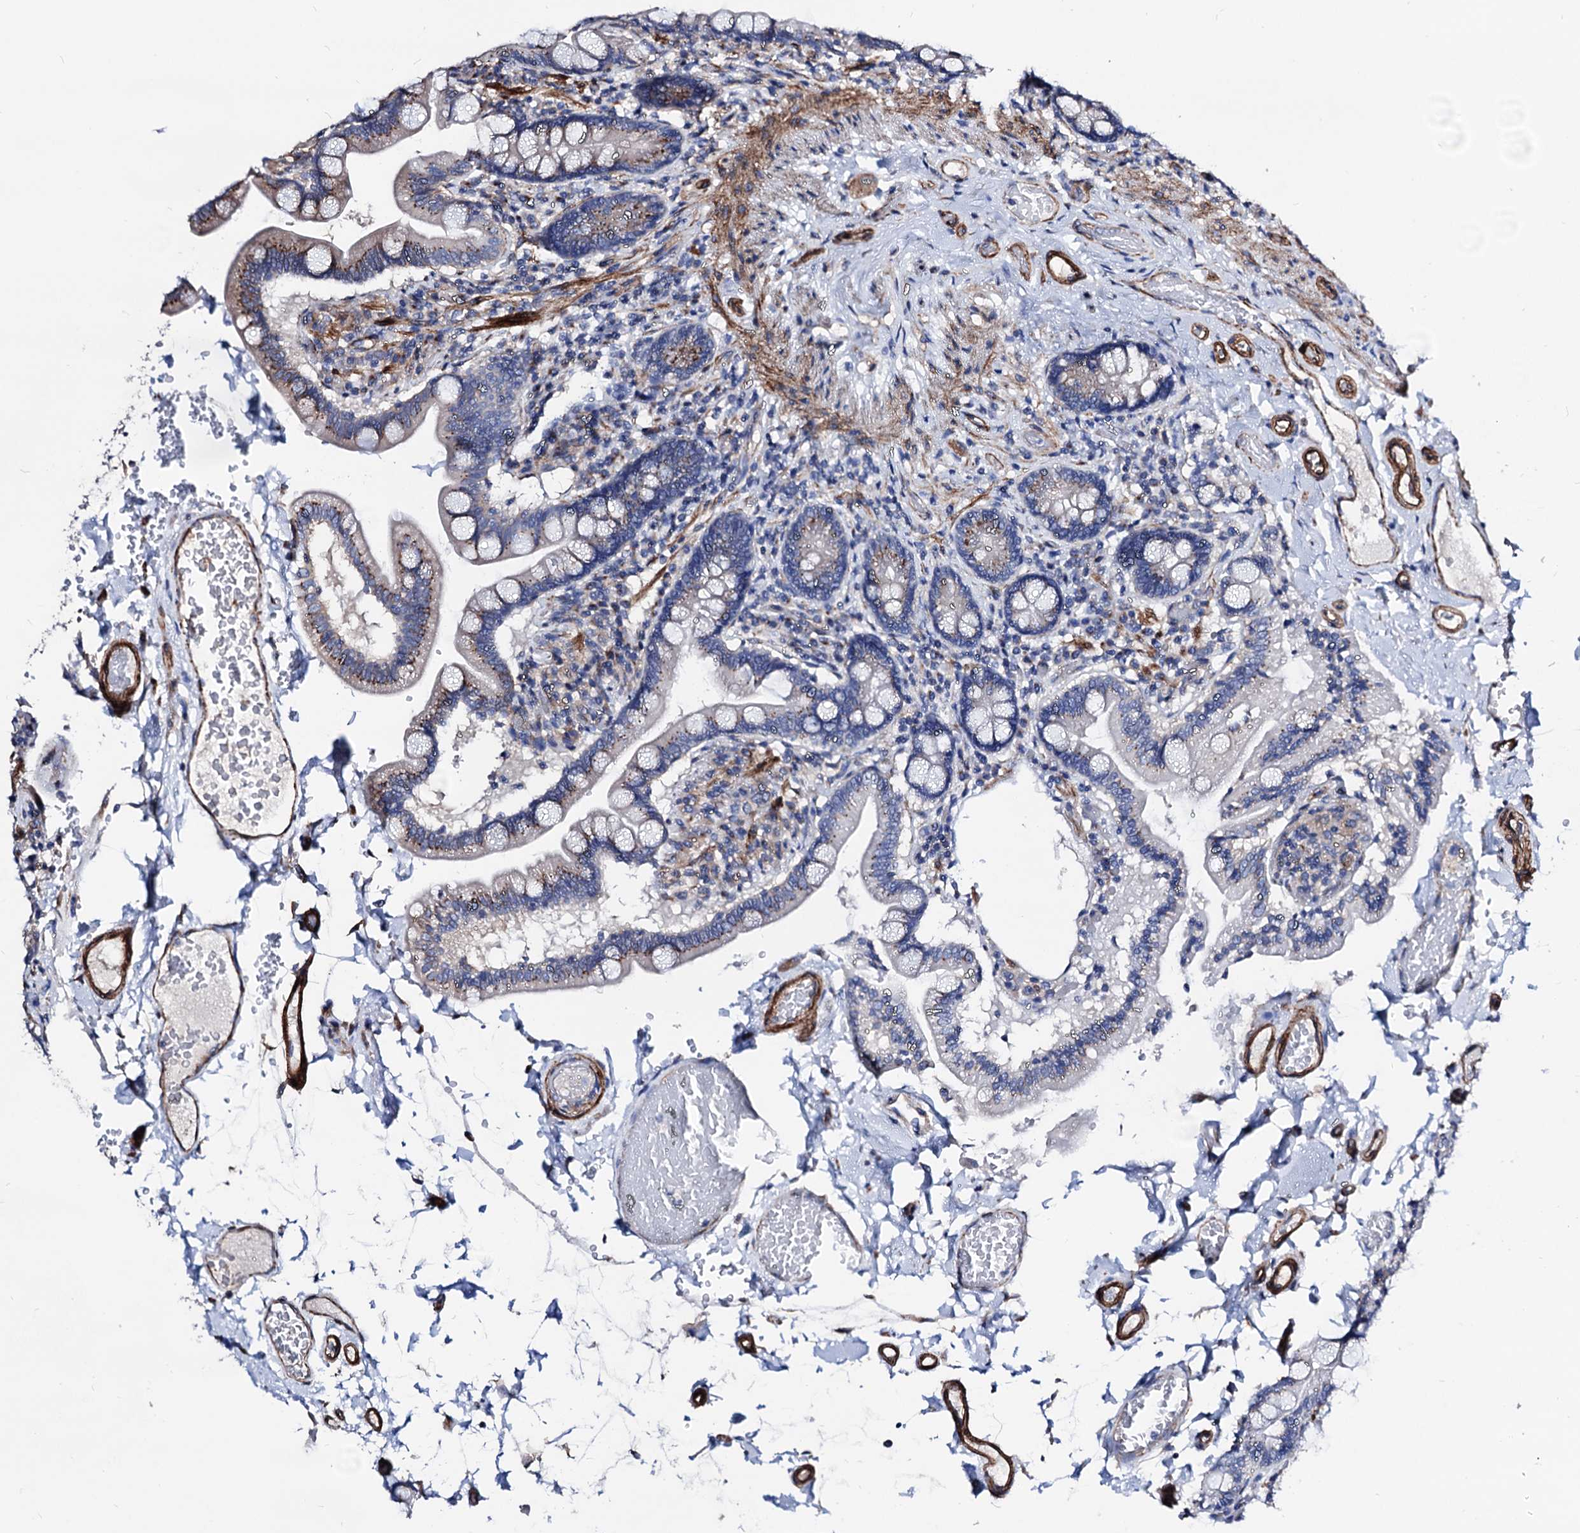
{"staining": {"intensity": "moderate", "quantity": "25%-75%", "location": "cytoplasmic/membranous"}, "tissue": "small intestine", "cell_type": "Glandular cells", "image_type": "normal", "snomed": [{"axis": "morphology", "description": "Normal tissue, NOS"}, {"axis": "topography", "description": "Small intestine"}], "caption": "High-power microscopy captured an IHC photomicrograph of benign small intestine, revealing moderate cytoplasmic/membranous staining in approximately 25%-75% of glandular cells.", "gene": "WDR11", "patient": {"sex": "female", "age": 64}}